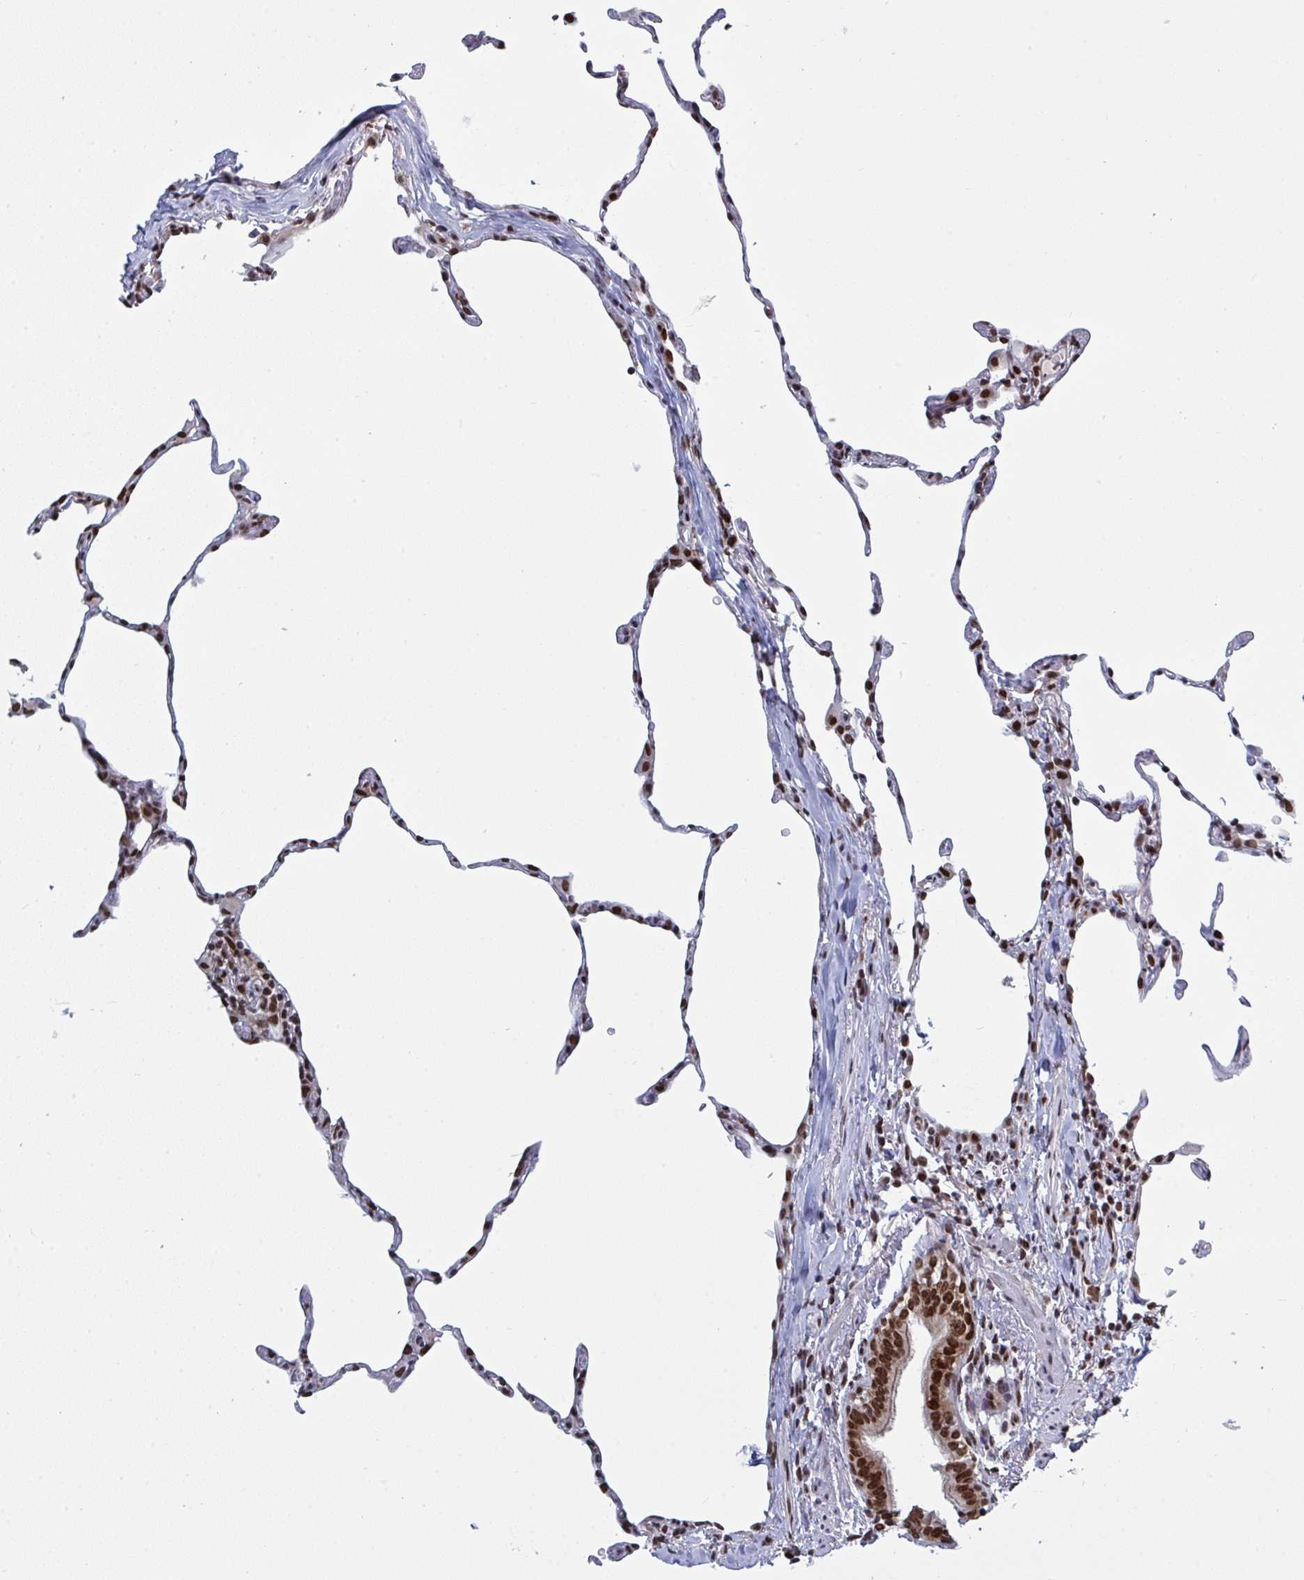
{"staining": {"intensity": "strong", "quantity": ">75%", "location": "nuclear"}, "tissue": "lung", "cell_type": "Alveolar cells", "image_type": "normal", "snomed": [{"axis": "morphology", "description": "Normal tissue, NOS"}, {"axis": "topography", "description": "Lung"}], "caption": "Immunohistochemical staining of normal human lung displays high levels of strong nuclear staining in about >75% of alveolar cells. (DAB = brown stain, brightfield microscopy at high magnification).", "gene": "ZNF607", "patient": {"sex": "female", "age": 57}}